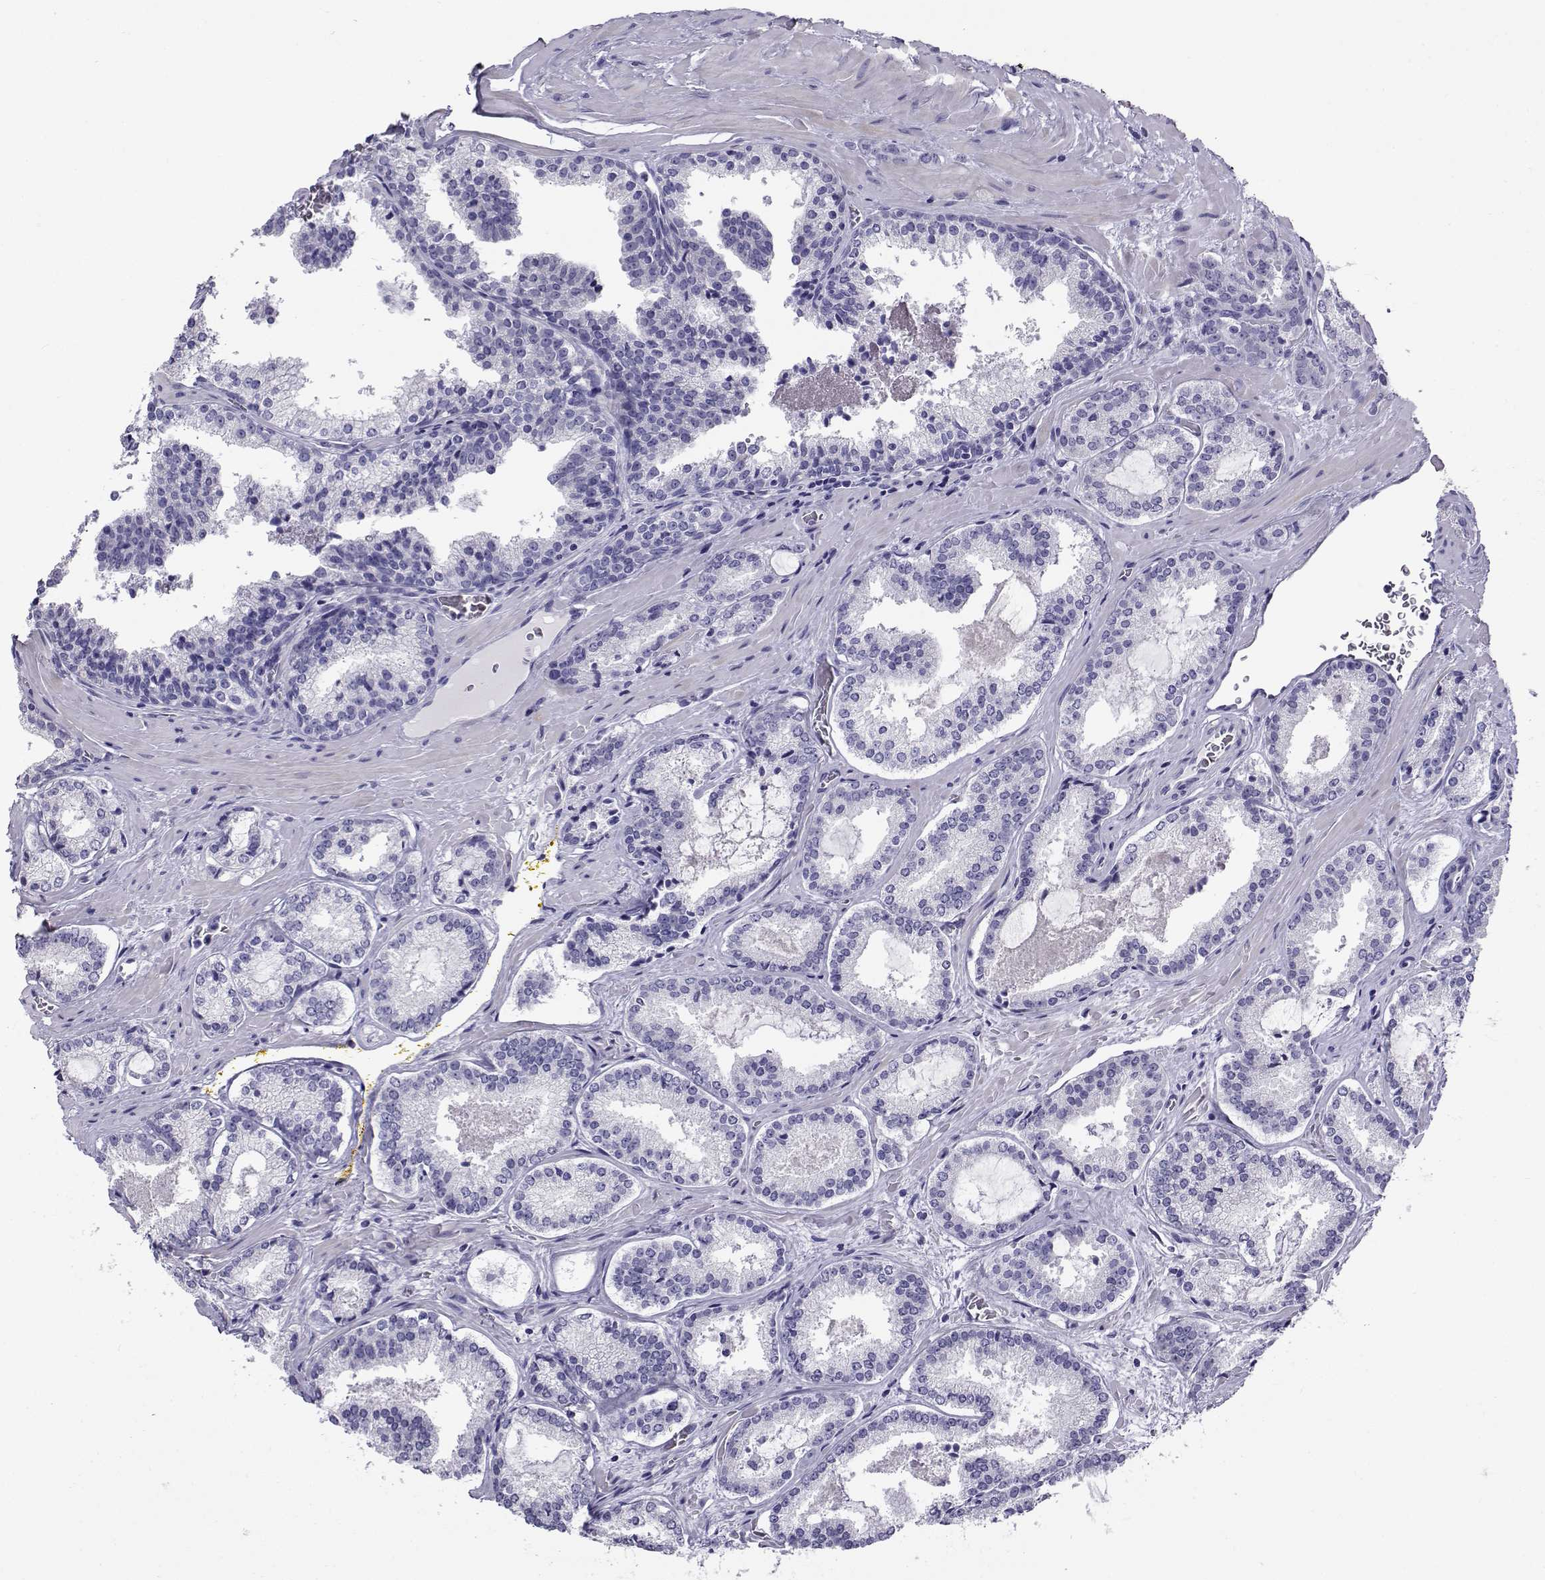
{"staining": {"intensity": "negative", "quantity": "none", "location": "none"}, "tissue": "prostate cancer", "cell_type": "Tumor cells", "image_type": "cancer", "snomed": [{"axis": "morphology", "description": "Adenocarcinoma, NOS"}, {"axis": "morphology", "description": "Adenocarcinoma, High grade"}, {"axis": "topography", "description": "Prostate"}], "caption": "This is a image of IHC staining of prostate cancer, which shows no staining in tumor cells.", "gene": "CABS1", "patient": {"sex": "male", "age": 62}}